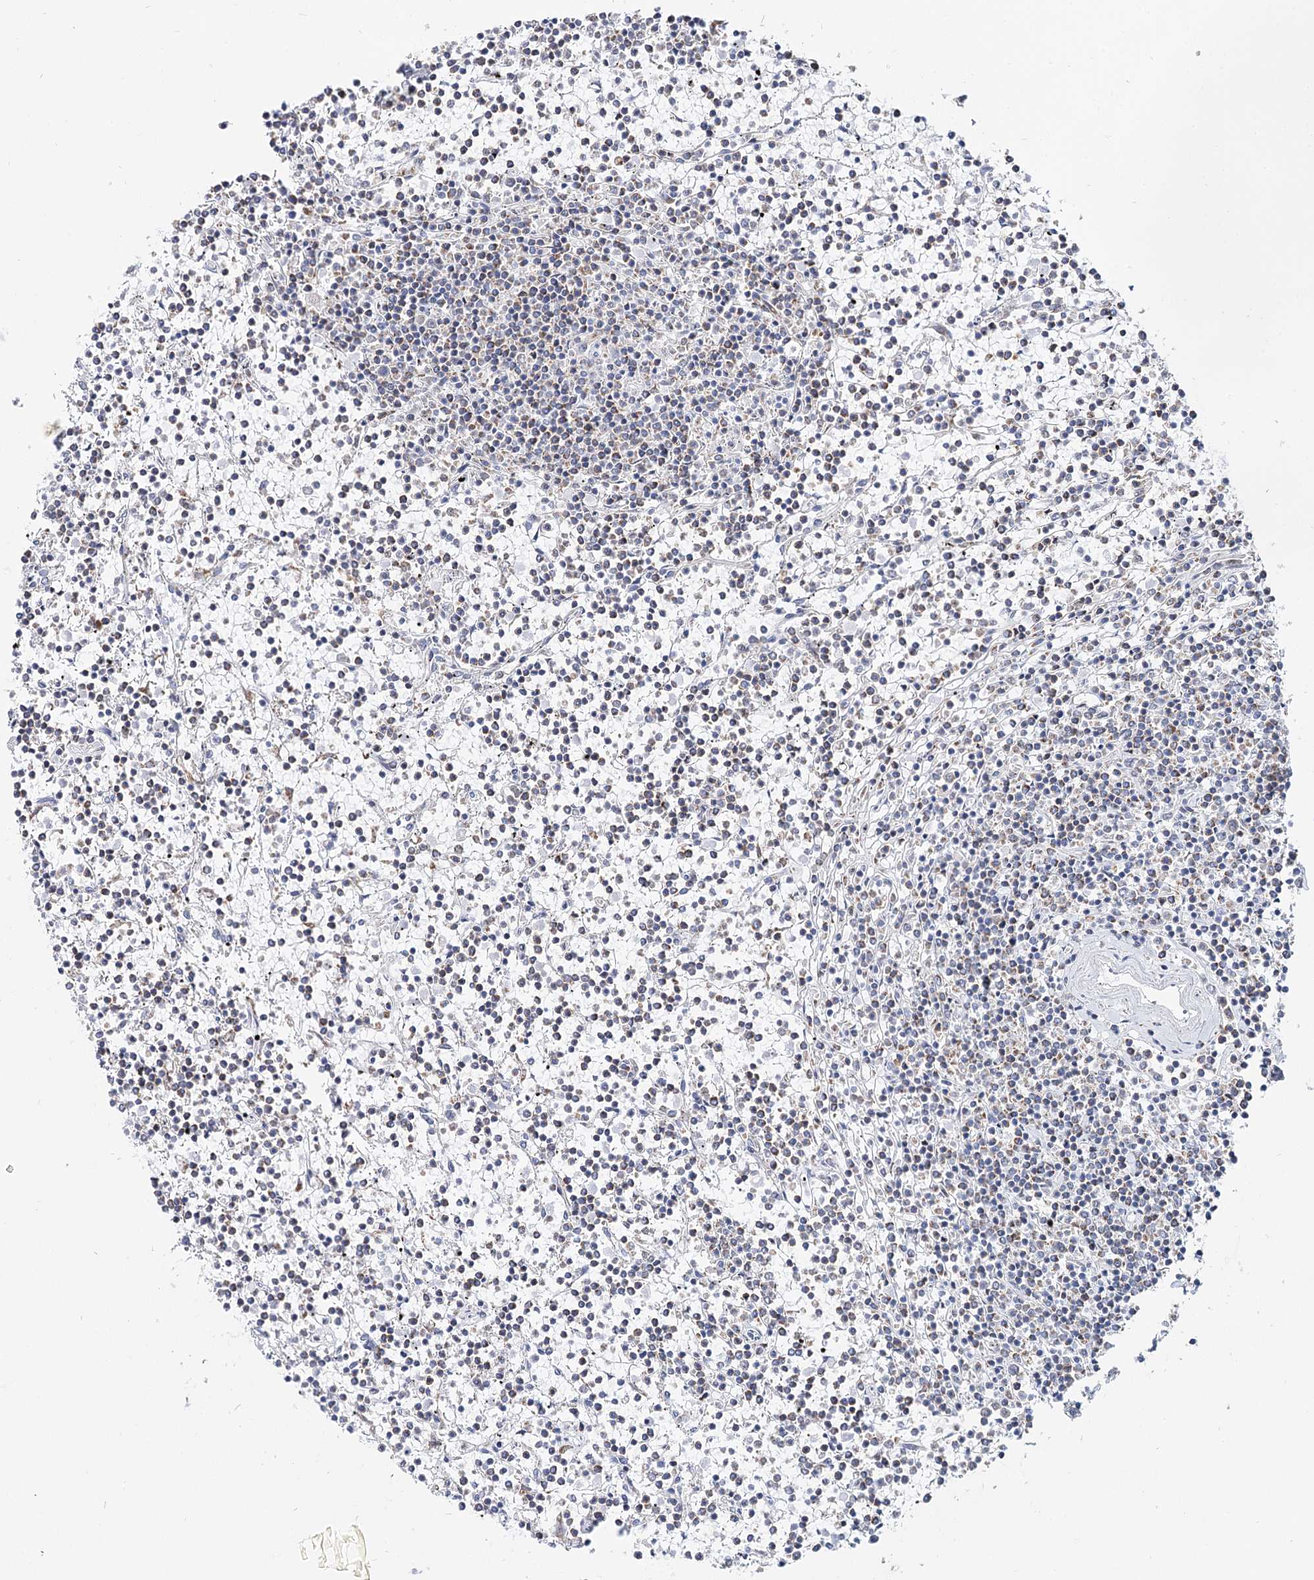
{"staining": {"intensity": "negative", "quantity": "none", "location": "none"}, "tissue": "lymphoma", "cell_type": "Tumor cells", "image_type": "cancer", "snomed": [{"axis": "morphology", "description": "Malignant lymphoma, non-Hodgkin's type, Low grade"}, {"axis": "topography", "description": "Spleen"}], "caption": "A high-resolution micrograph shows immunohistochemistry staining of lymphoma, which displays no significant positivity in tumor cells. (DAB (3,3'-diaminobenzidine) immunohistochemistry (IHC) with hematoxylin counter stain).", "gene": "MCCC2", "patient": {"sex": "female", "age": 19}}